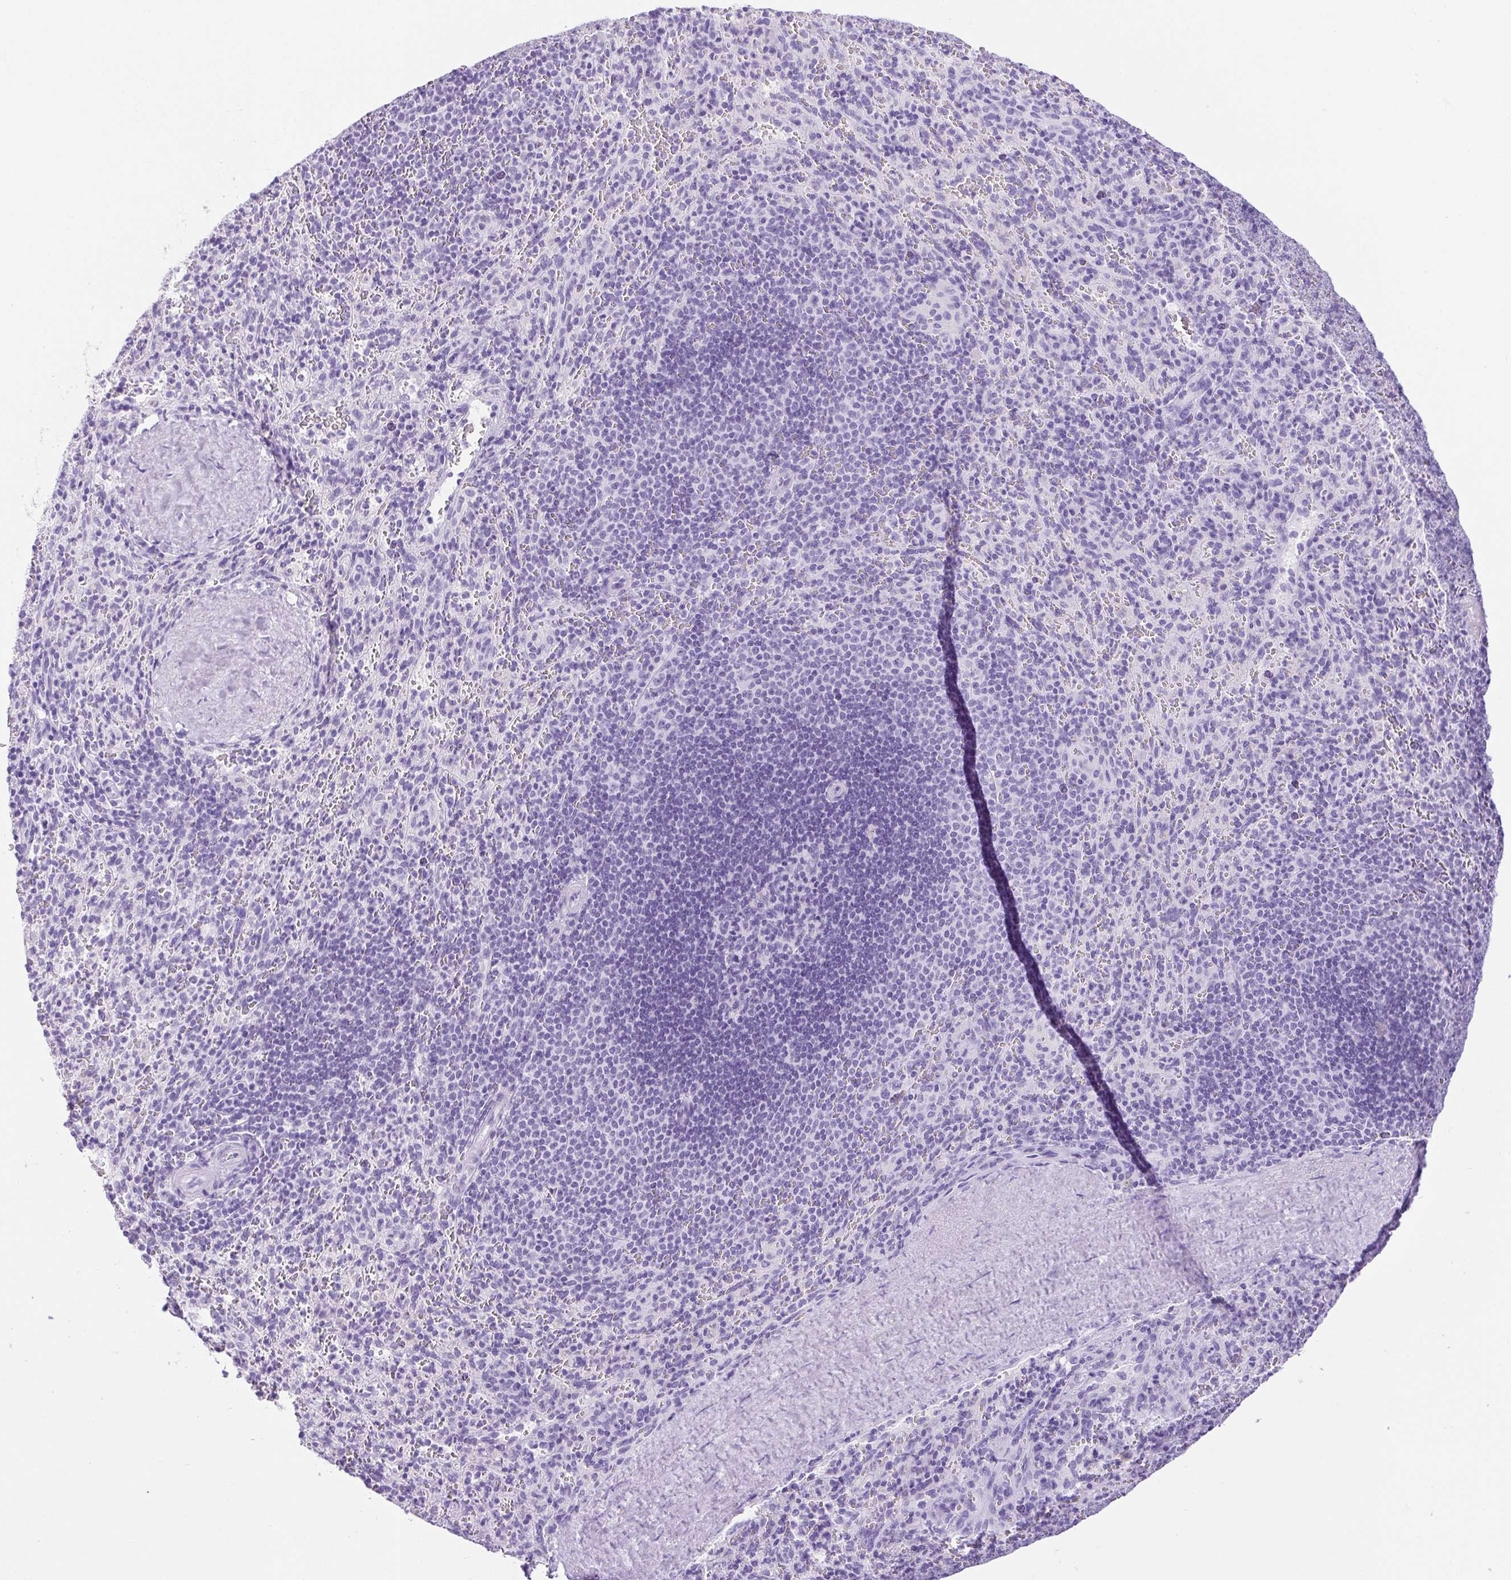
{"staining": {"intensity": "negative", "quantity": "none", "location": "none"}, "tissue": "spleen", "cell_type": "Cells in red pulp", "image_type": "normal", "snomed": [{"axis": "morphology", "description": "Normal tissue, NOS"}, {"axis": "topography", "description": "Spleen"}], "caption": "Immunohistochemistry image of normal spleen: human spleen stained with DAB displays no significant protein expression in cells in red pulp.", "gene": "CDSN", "patient": {"sex": "male", "age": 57}}